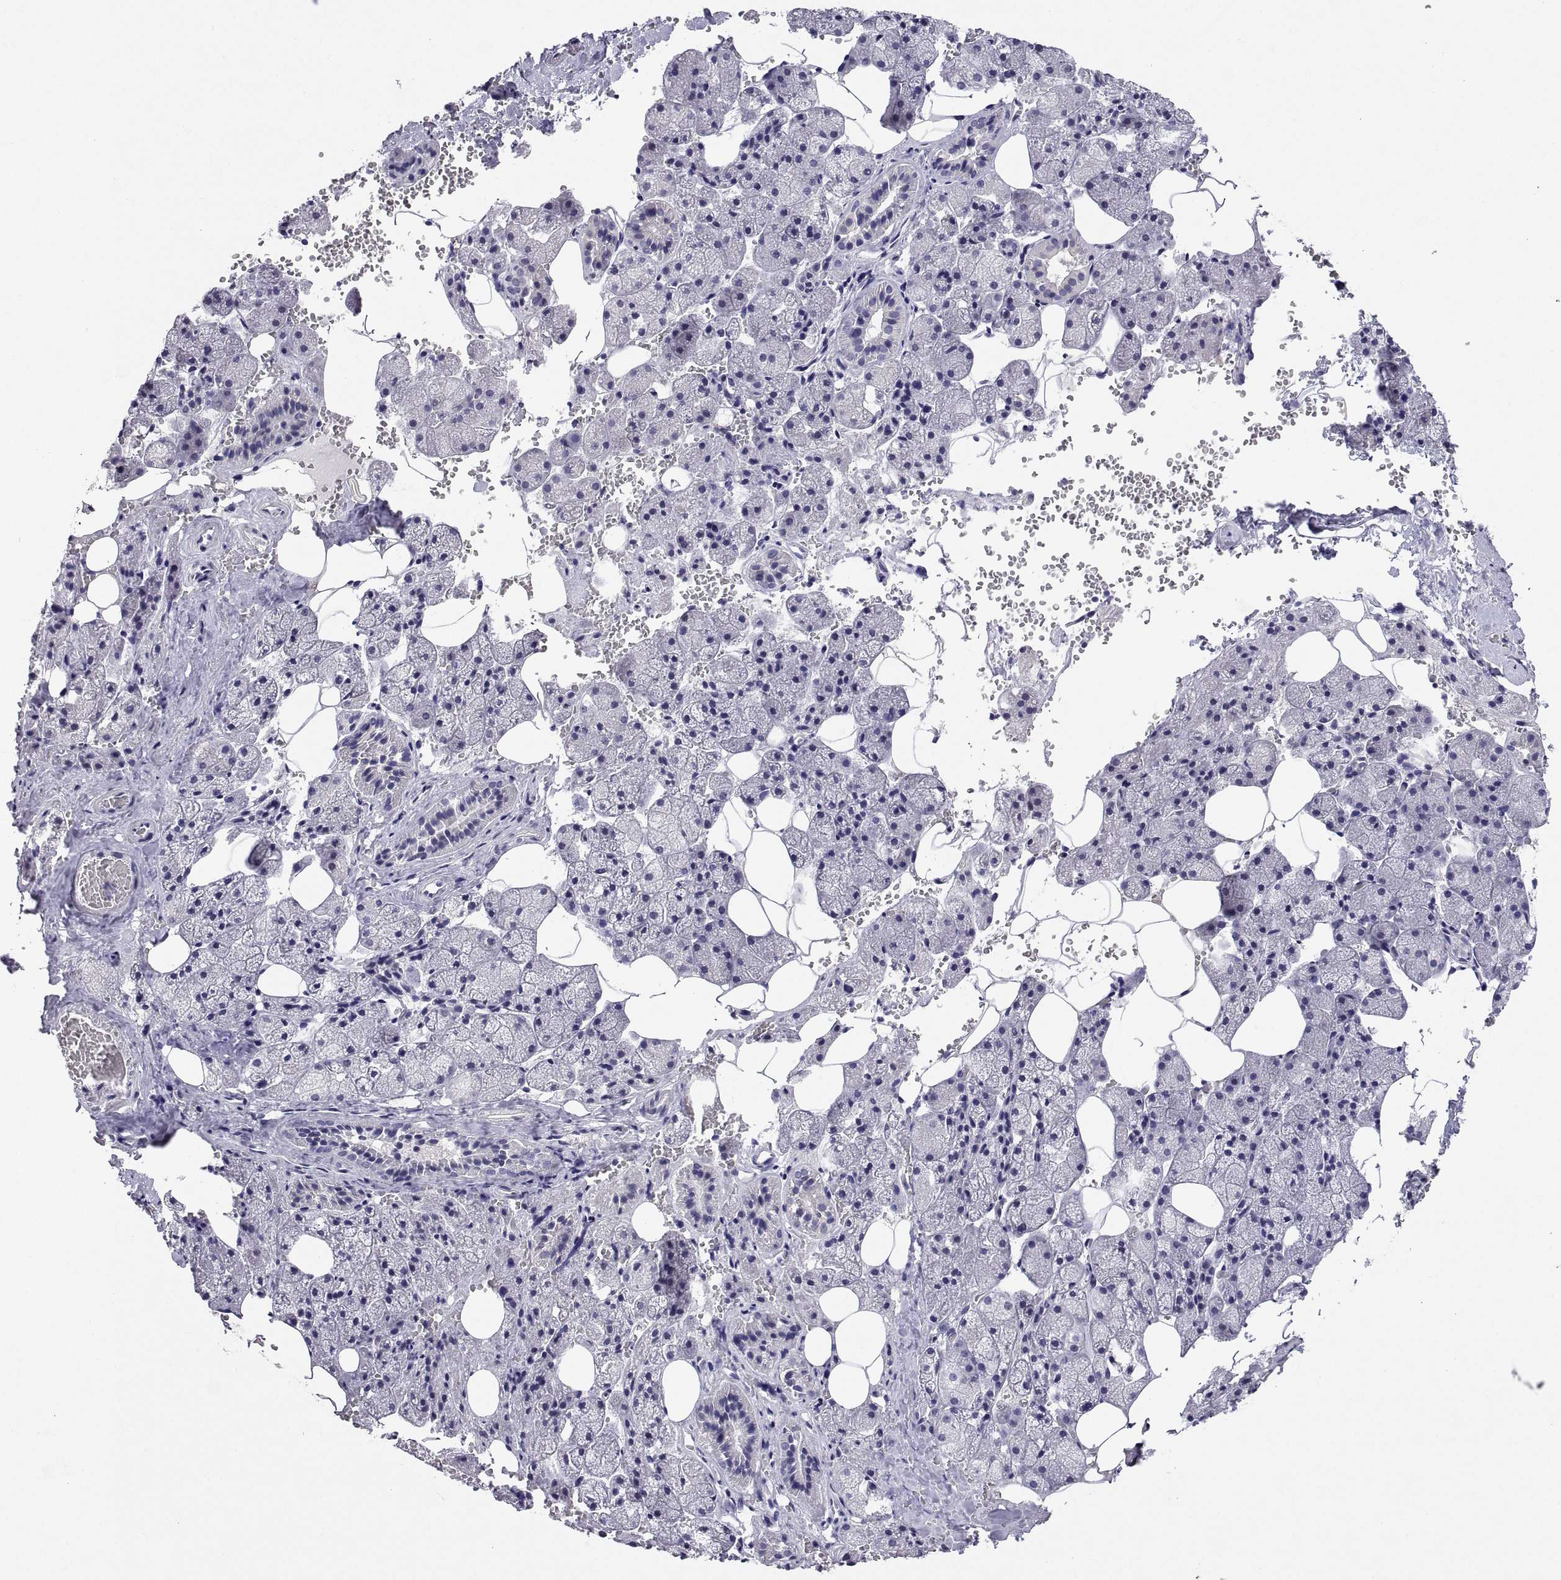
{"staining": {"intensity": "negative", "quantity": "none", "location": "none"}, "tissue": "salivary gland", "cell_type": "Glandular cells", "image_type": "normal", "snomed": [{"axis": "morphology", "description": "Normal tissue, NOS"}, {"axis": "topography", "description": "Salivary gland"}], "caption": "Immunohistochemical staining of benign salivary gland shows no significant expression in glandular cells.", "gene": "MS4A1", "patient": {"sex": "male", "age": 38}}